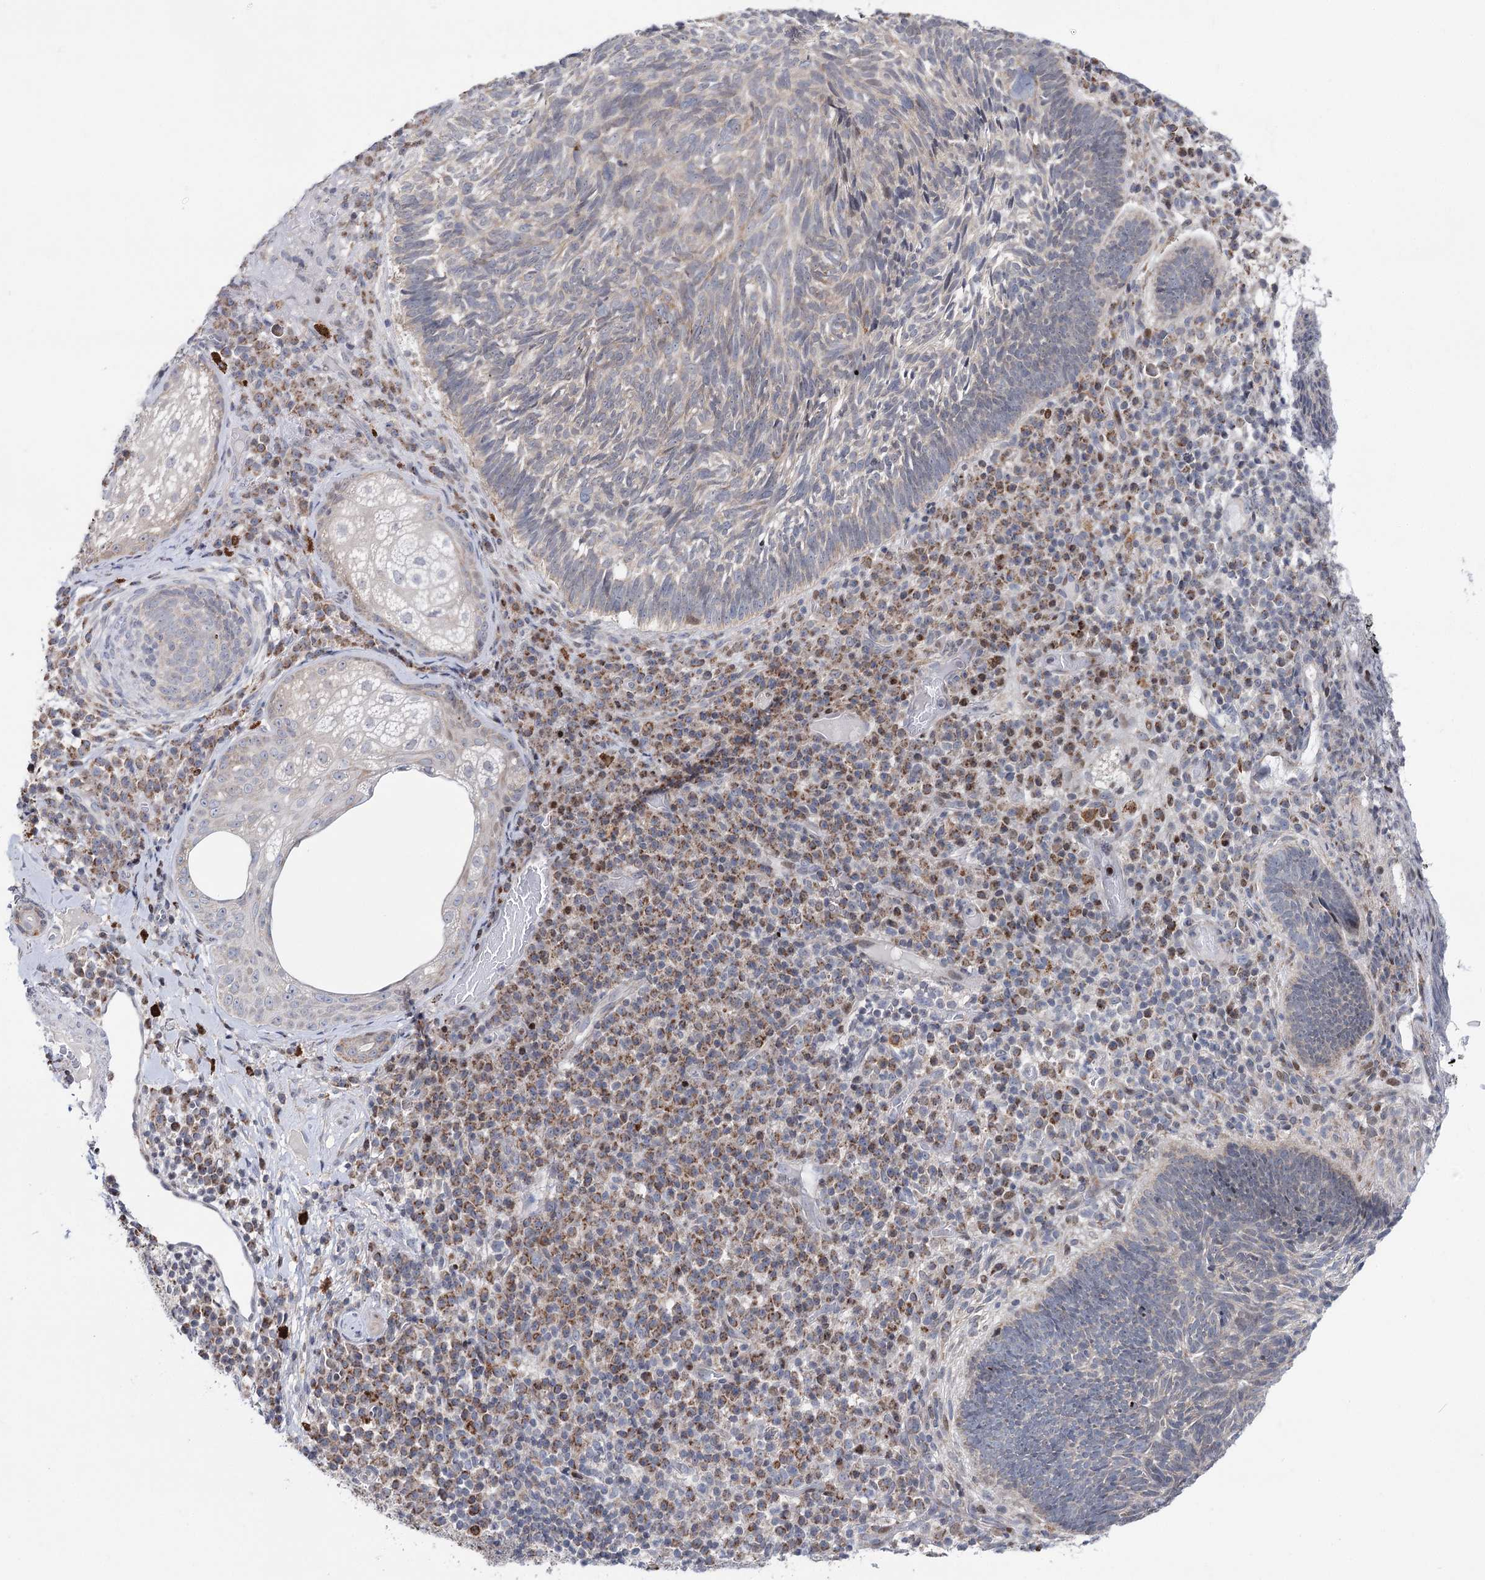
{"staining": {"intensity": "negative", "quantity": "none", "location": "none"}, "tissue": "skin cancer", "cell_type": "Tumor cells", "image_type": "cancer", "snomed": [{"axis": "morphology", "description": "Basal cell carcinoma"}, {"axis": "topography", "description": "Skin"}], "caption": "The image reveals no significant staining in tumor cells of basal cell carcinoma (skin).", "gene": "PTGR1", "patient": {"sex": "male", "age": 88}}